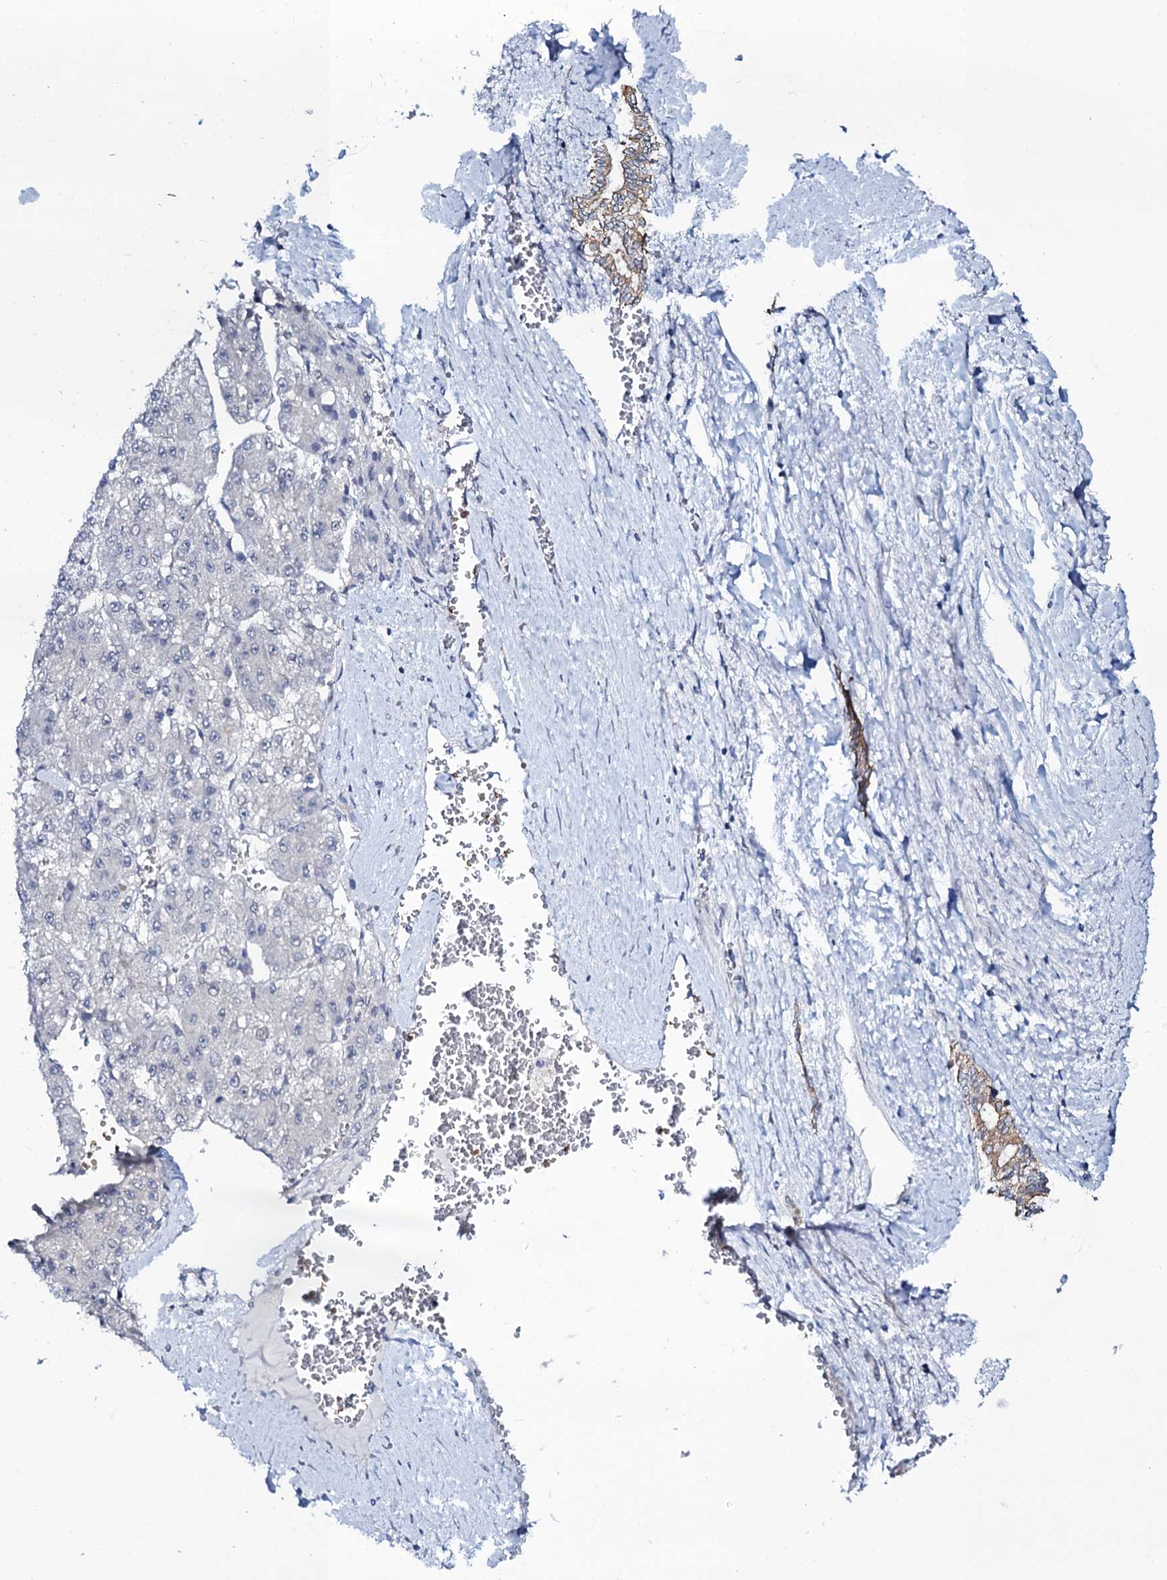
{"staining": {"intensity": "negative", "quantity": "none", "location": "none"}, "tissue": "liver cancer", "cell_type": "Tumor cells", "image_type": "cancer", "snomed": [{"axis": "morphology", "description": "Carcinoma, Hepatocellular, NOS"}, {"axis": "topography", "description": "Liver"}], "caption": "Protein analysis of hepatocellular carcinoma (liver) demonstrates no significant positivity in tumor cells. (Immunohistochemistry (ihc), brightfield microscopy, high magnification).", "gene": "C10orf88", "patient": {"sex": "female", "age": 73}}